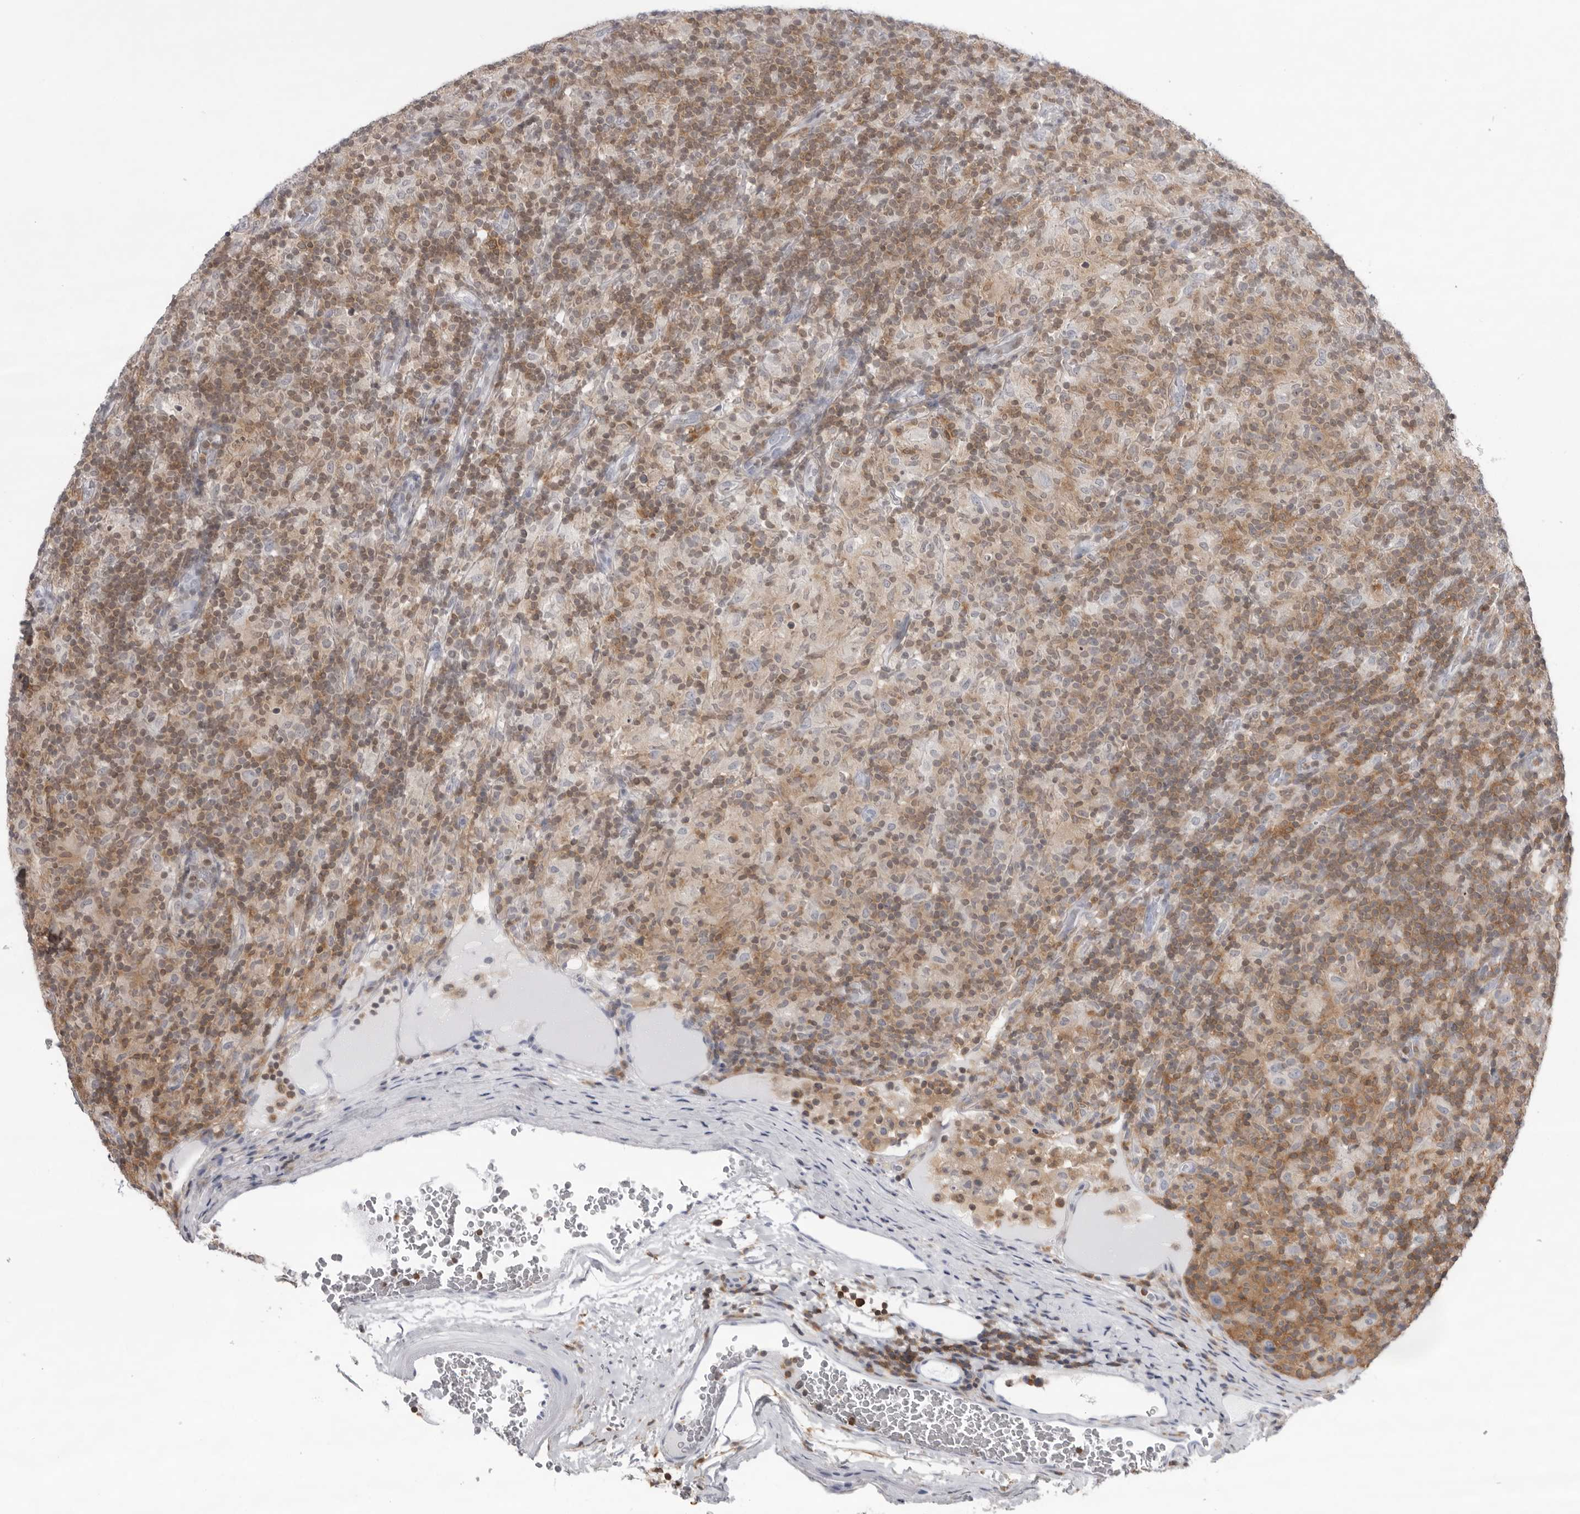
{"staining": {"intensity": "negative", "quantity": "none", "location": "none"}, "tissue": "lymphoma", "cell_type": "Tumor cells", "image_type": "cancer", "snomed": [{"axis": "morphology", "description": "Hodgkin's disease, NOS"}, {"axis": "topography", "description": "Lymph node"}], "caption": "Protein analysis of lymphoma shows no significant staining in tumor cells. (DAB immunohistochemistry visualized using brightfield microscopy, high magnification).", "gene": "FMNL1", "patient": {"sex": "male", "age": 70}}